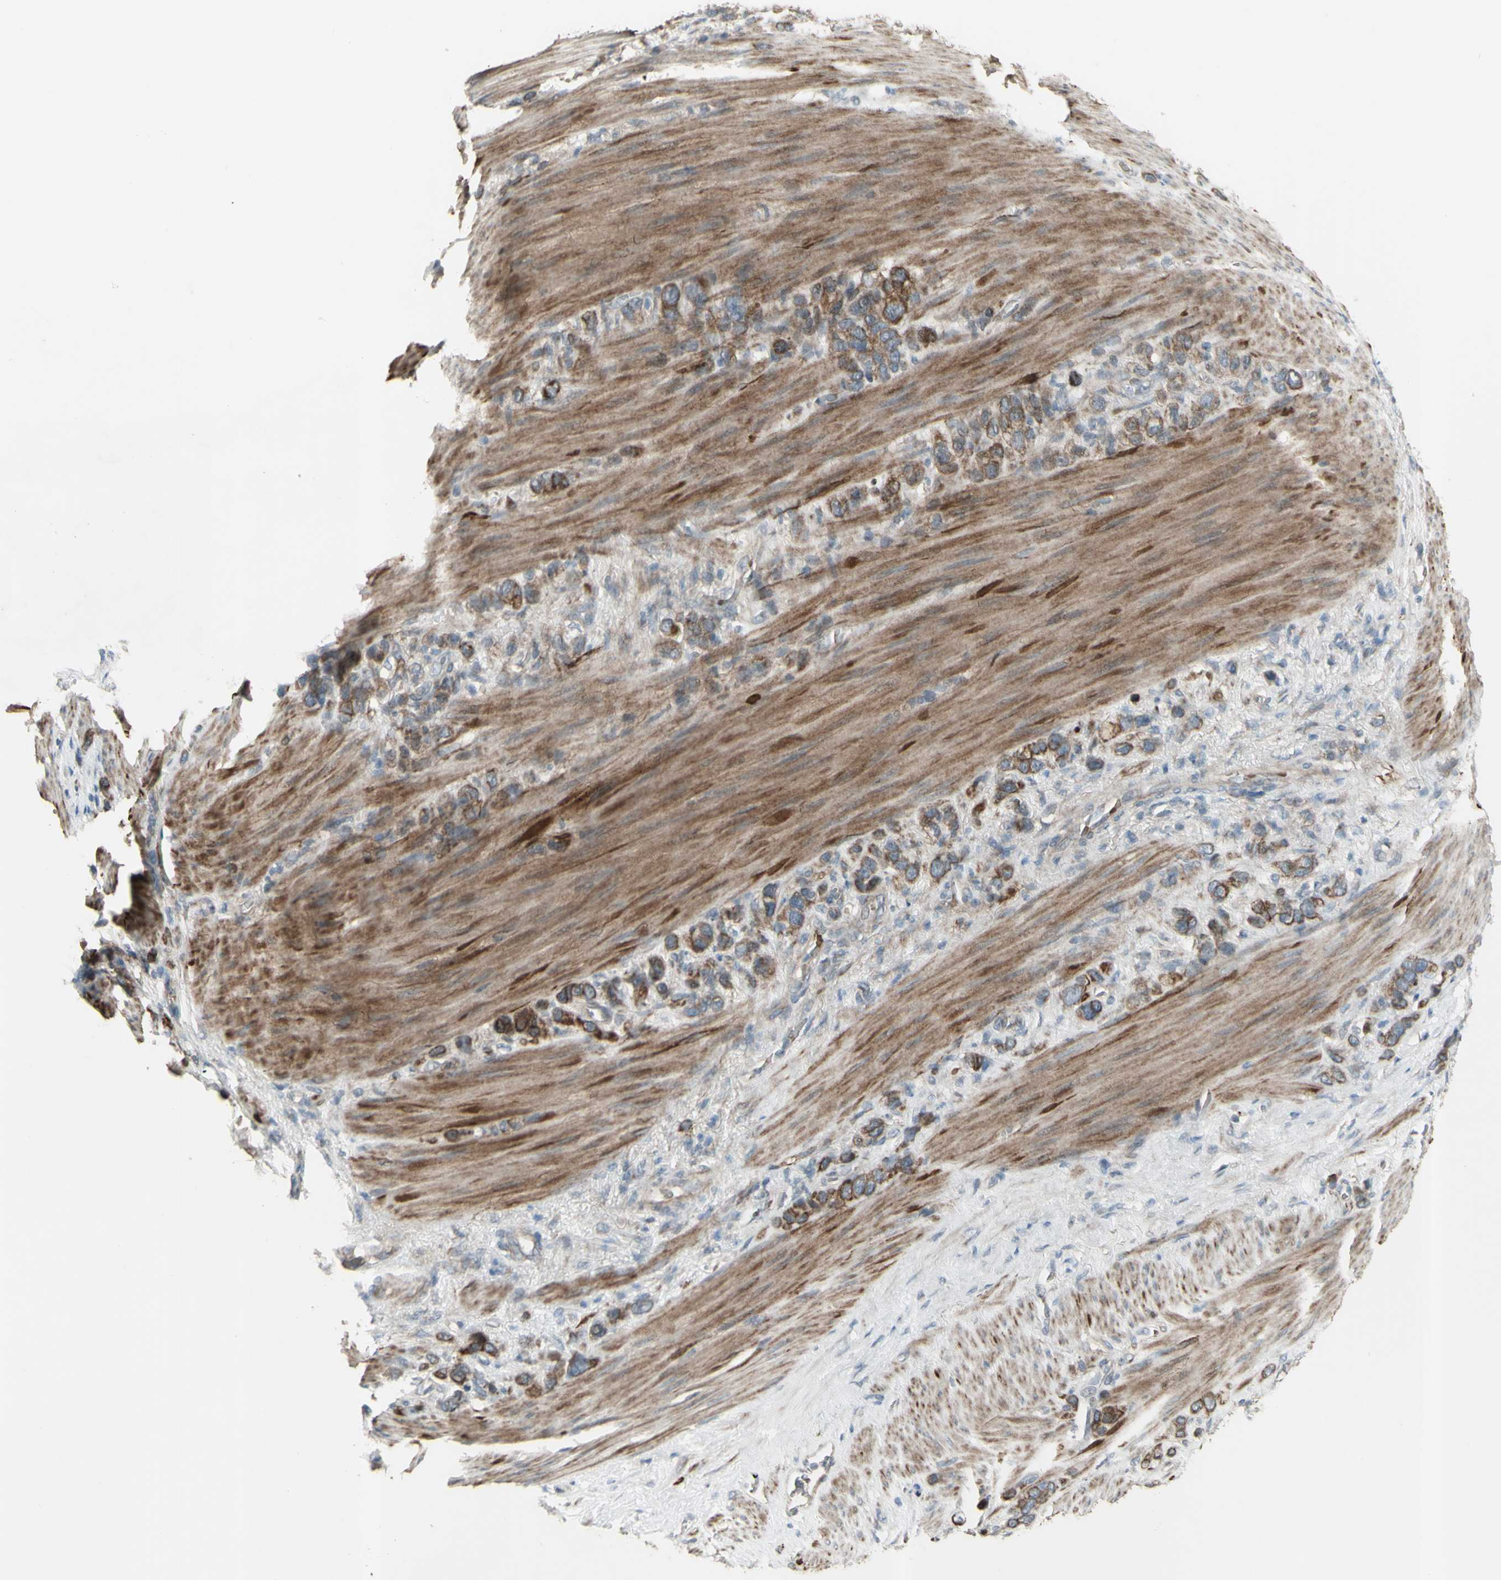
{"staining": {"intensity": "moderate", "quantity": ">75%", "location": "cytoplasmic/membranous"}, "tissue": "stomach cancer", "cell_type": "Tumor cells", "image_type": "cancer", "snomed": [{"axis": "morphology", "description": "Adenocarcinoma, NOS"}, {"axis": "morphology", "description": "Adenocarcinoma, High grade"}, {"axis": "topography", "description": "Stomach, upper"}, {"axis": "topography", "description": "Stomach, lower"}], "caption": "Immunohistochemistry (IHC) of stomach cancer (adenocarcinoma (high-grade)) shows medium levels of moderate cytoplasmic/membranous expression in about >75% of tumor cells. (Brightfield microscopy of DAB IHC at high magnification).", "gene": "GRAMD1B", "patient": {"sex": "female", "age": 65}}